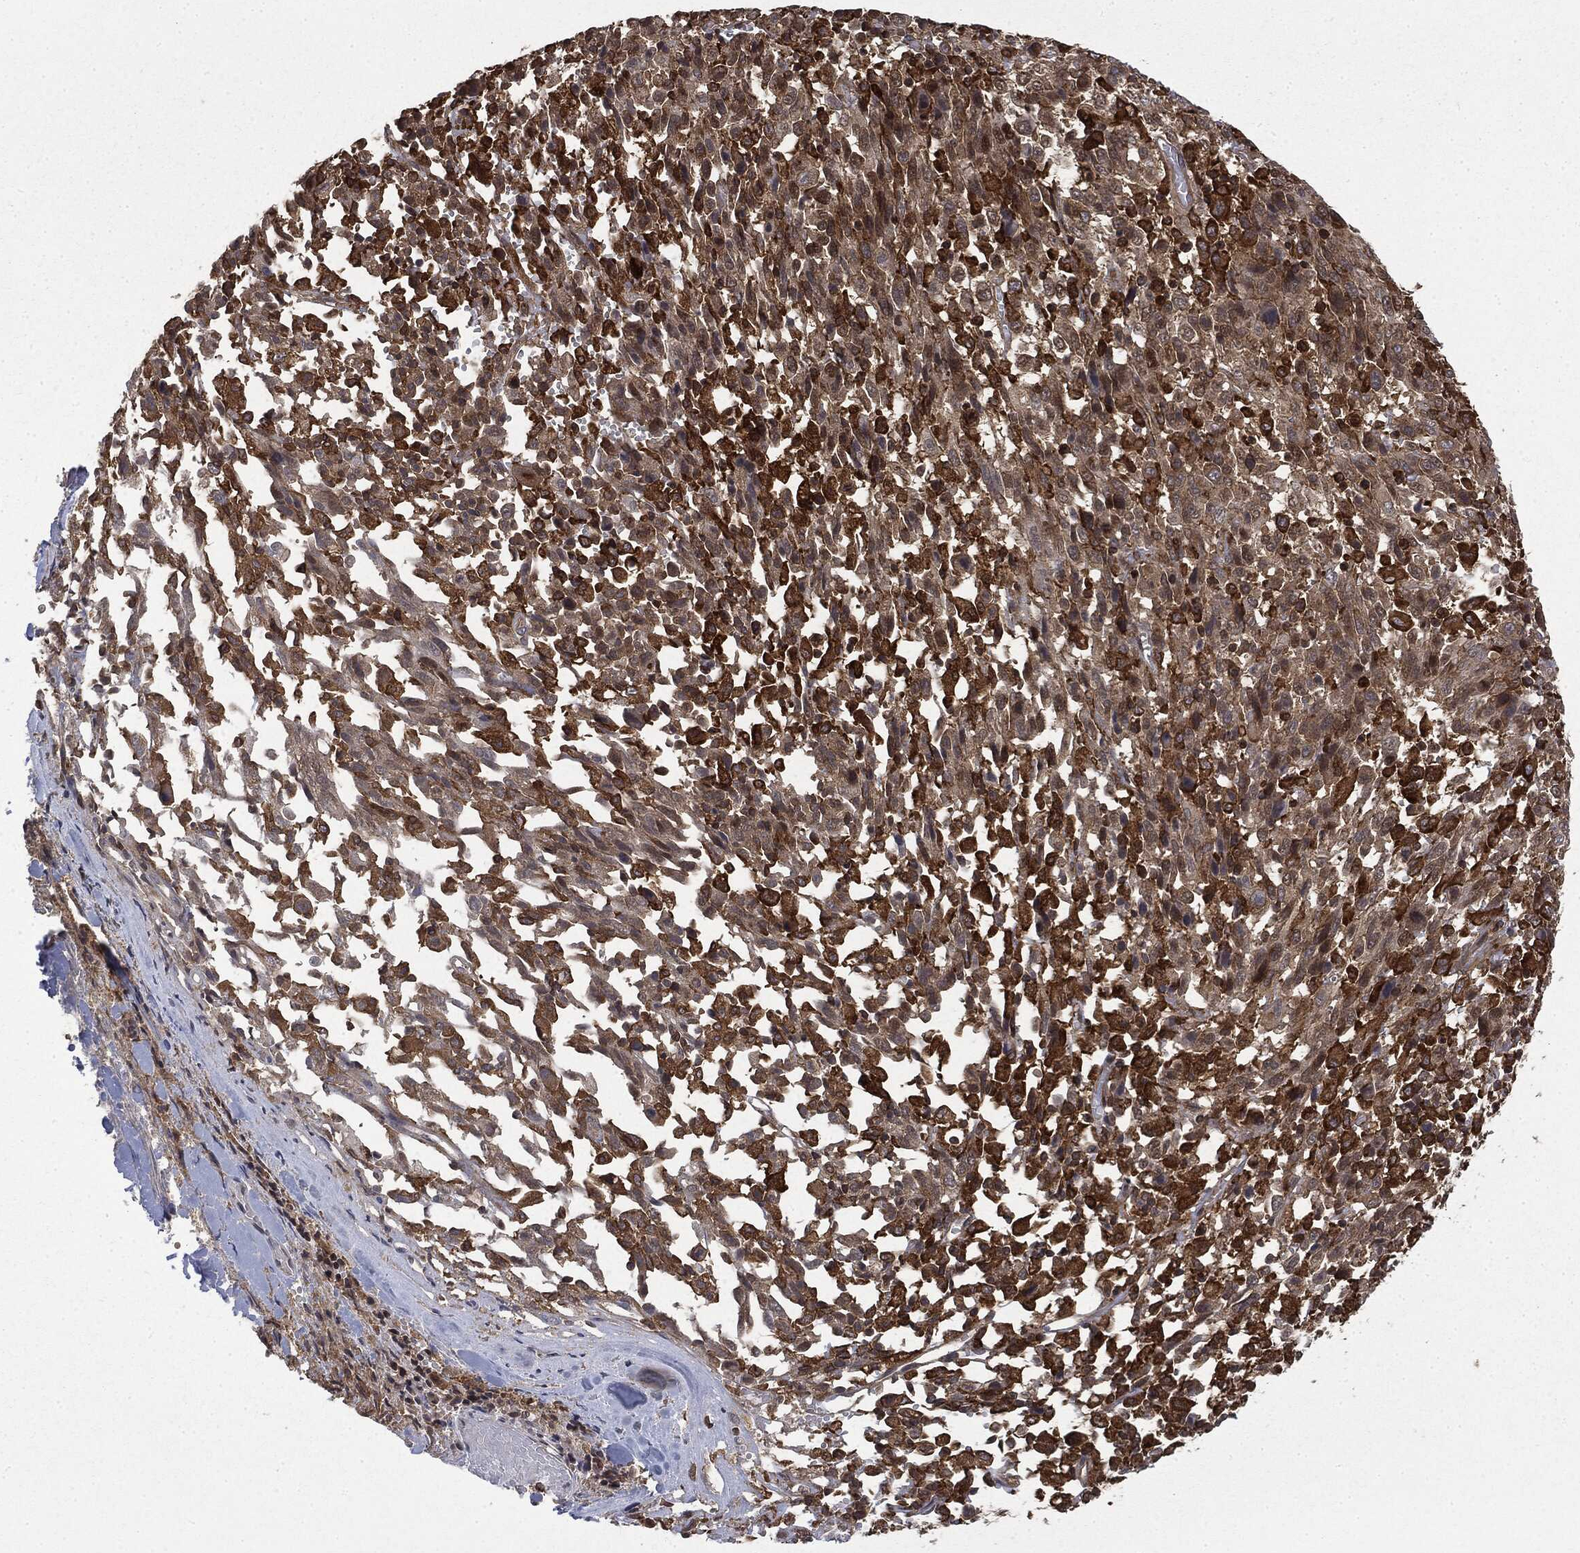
{"staining": {"intensity": "moderate", "quantity": "25%-75%", "location": "cytoplasmic/membranous"}, "tissue": "melanoma", "cell_type": "Tumor cells", "image_type": "cancer", "snomed": [{"axis": "morphology", "description": "Malignant melanoma, NOS"}, {"axis": "topography", "description": "Skin"}], "caption": "Protein analysis of melanoma tissue reveals moderate cytoplasmic/membranous positivity in about 25%-75% of tumor cells.", "gene": "SNX5", "patient": {"sex": "female", "age": 91}}